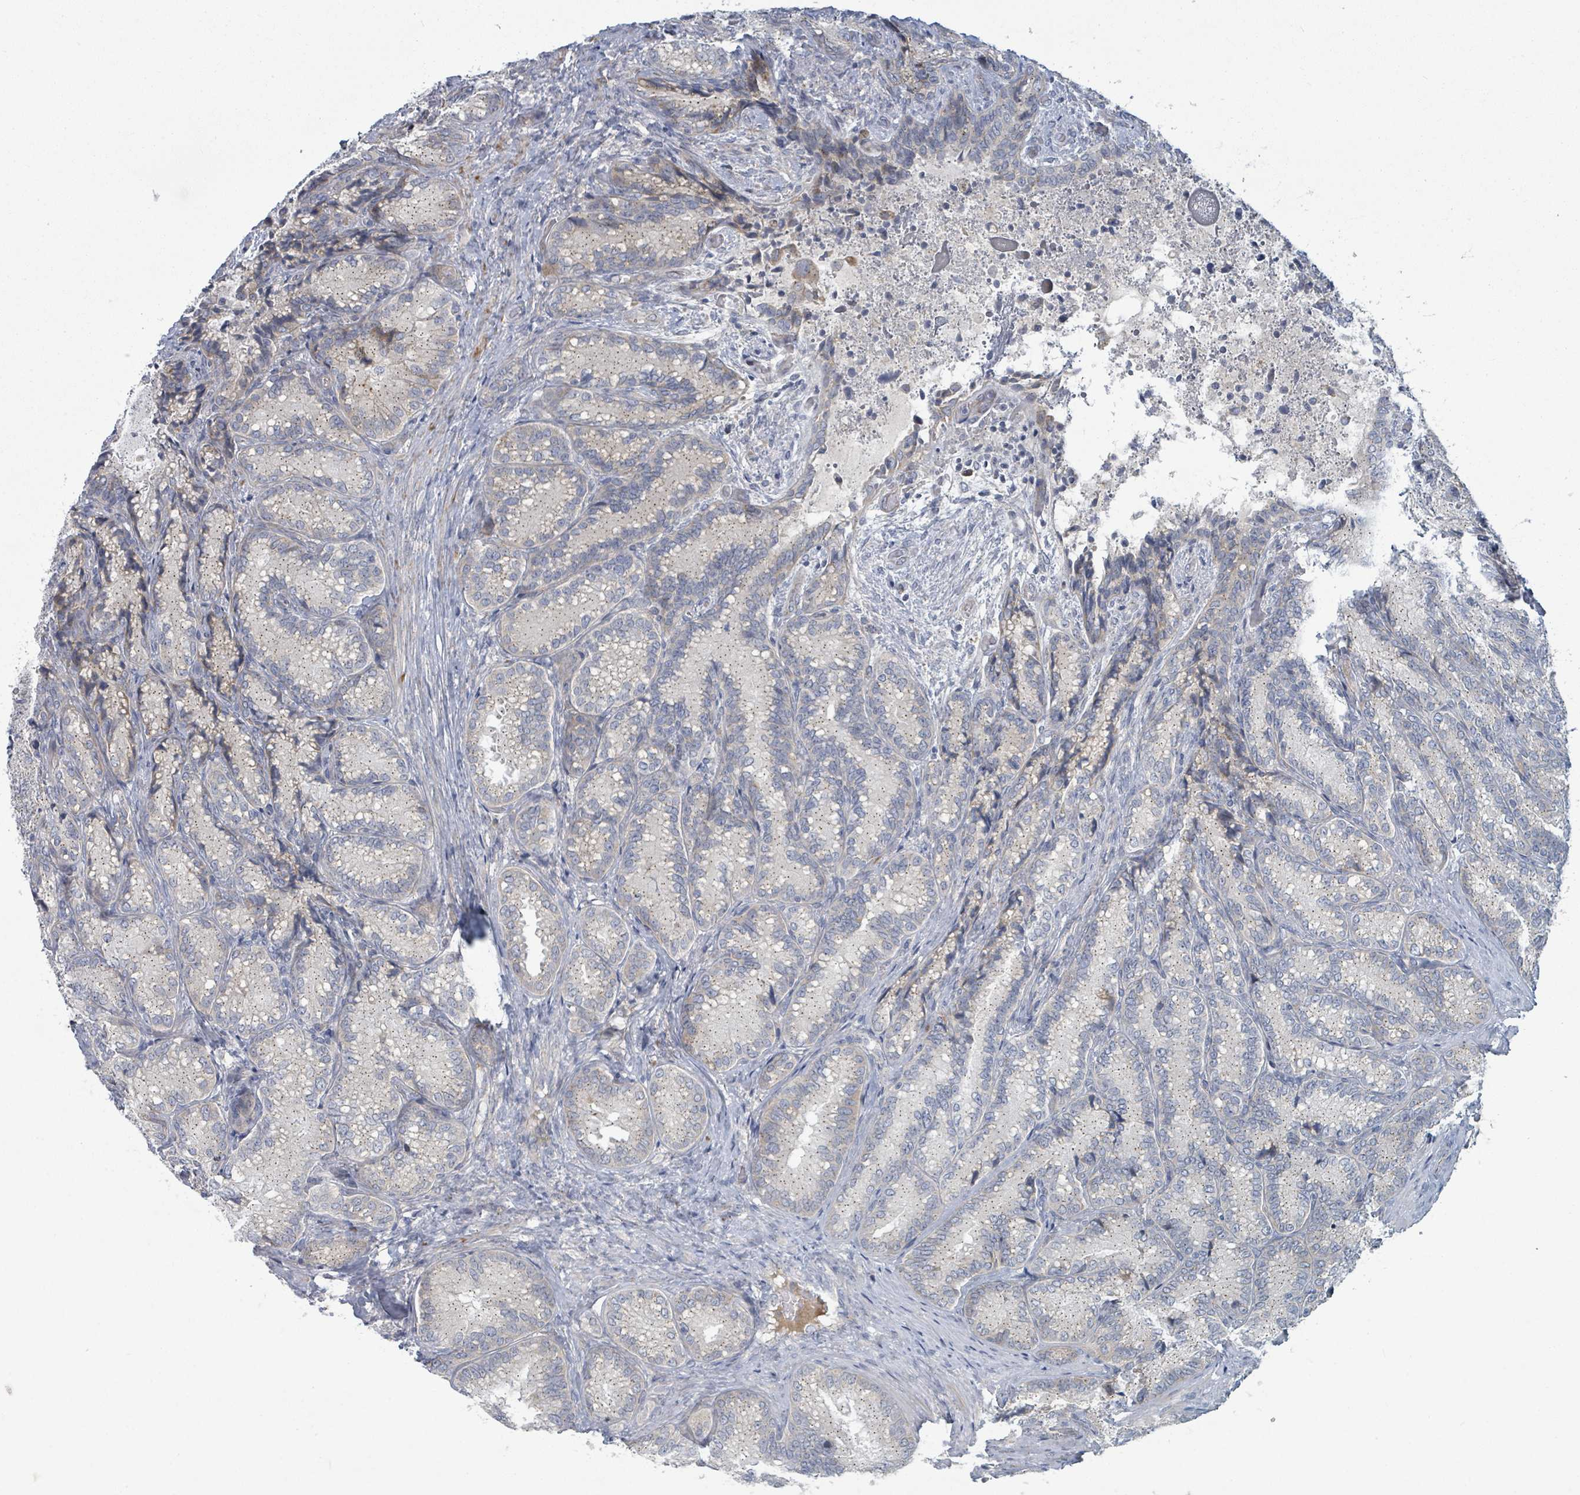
{"staining": {"intensity": "weak", "quantity": "25%-75%", "location": "cytoplasmic/membranous"}, "tissue": "seminal vesicle", "cell_type": "Glandular cells", "image_type": "normal", "snomed": [{"axis": "morphology", "description": "Normal tissue, NOS"}, {"axis": "topography", "description": "Seminal veicle"}], "caption": "Benign seminal vesicle displays weak cytoplasmic/membranous expression in about 25%-75% of glandular cells.", "gene": "COL5A3", "patient": {"sex": "male", "age": 58}}